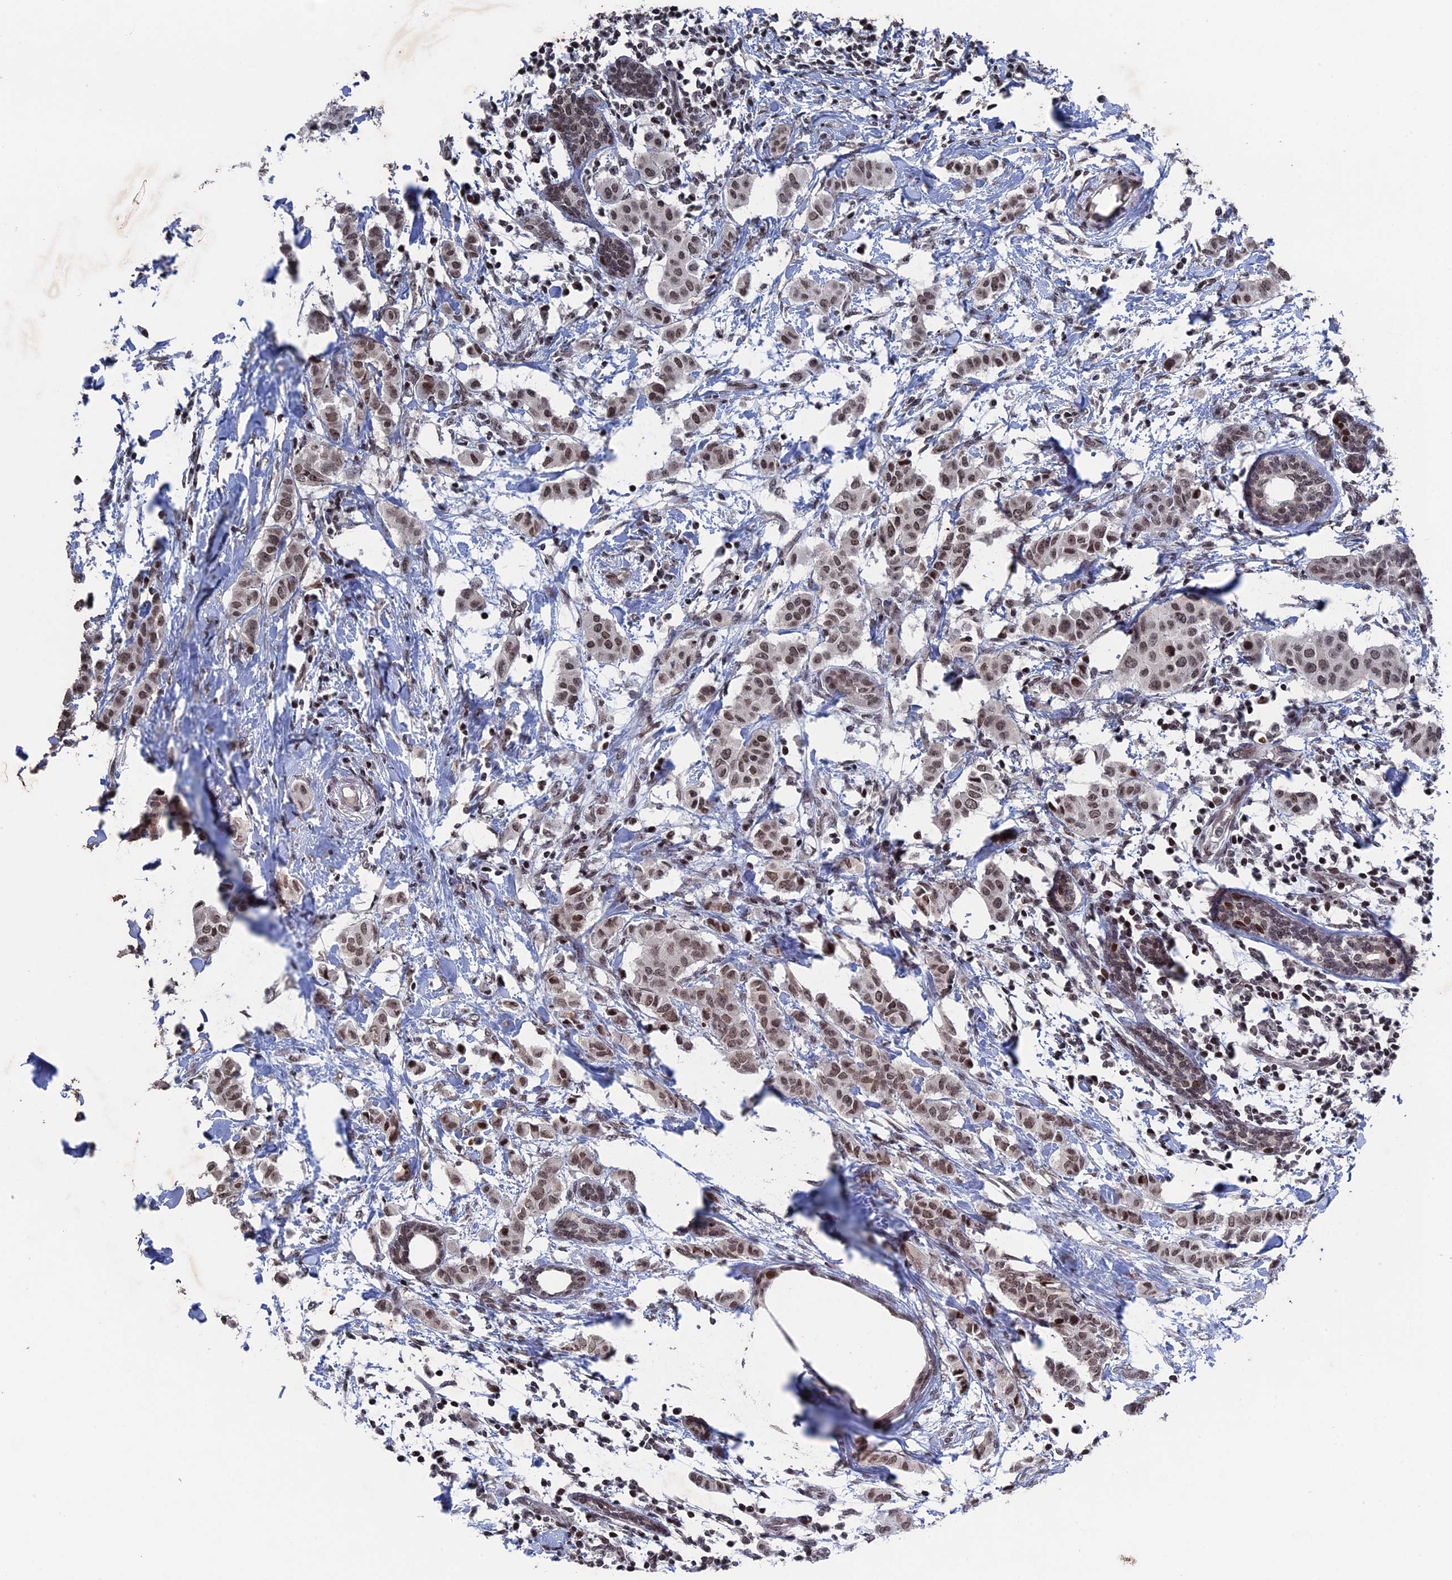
{"staining": {"intensity": "moderate", "quantity": ">75%", "location": "nuclear"}, "tissue": "breast cancer", "cell_type": "Tumor cells", "image_type": "cancer", "snomed": [{"axis": "morphology", "description": "Duct carcinoma"}, {"axis": "topography", "description": "Breast"}], "caption": "Tumor cells display medium levels of moderate nuclear expression in about >75% of cells in breast cancer (intraductal carcinoma).", "gene": "NR2C2AP", "patient": {"sex": "female", "age": 40}}